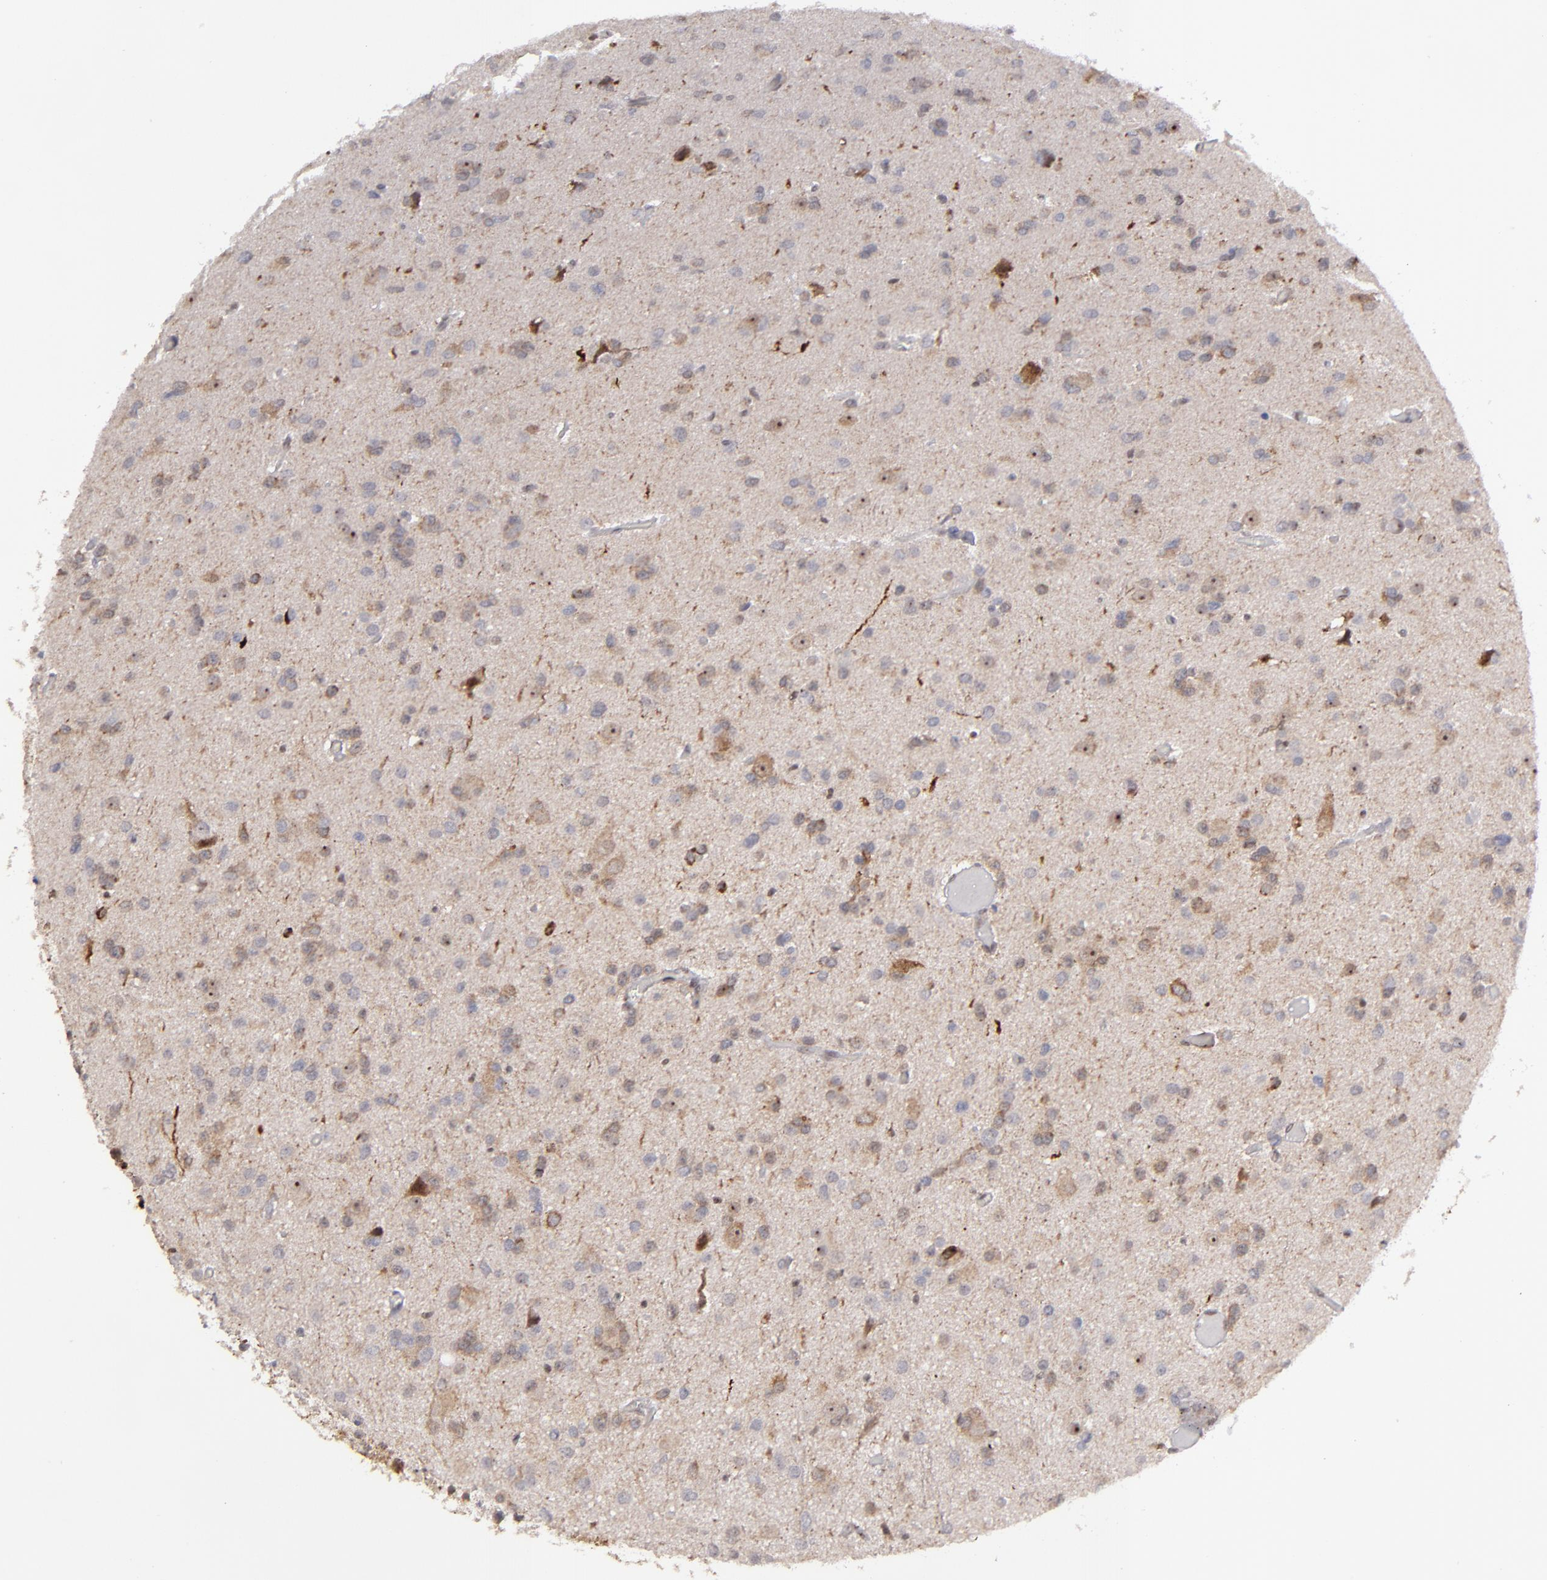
{"staining": {"intensity": "moderate", "quantity": "25%-75%", "location": "cytoplasmic/membranous"}, "tissue": "glioma", "cell_type": "Tumor cells", "image_type": "cancer", "snomed": [{"axis": "morphology", "description": "Glioma, malignant, Low grade"}, {"axis": "topography", "description": "Brain"}], "caption": "Immunohistochemistry (IHC) staining of malignant glioma (low-grade), which exhibits medium levels of moderate cytoplasmic/membranous staining in about 25%-75% of tumor cells indicating moderate cytoplasmic/membranous protein expression. The staining was performed using DAB (brown) for protein detection and nuclei were counterstained in hematoxylin (blue).", "gene": "RREB1", "patient": {"sex": "male", "age": 42}}